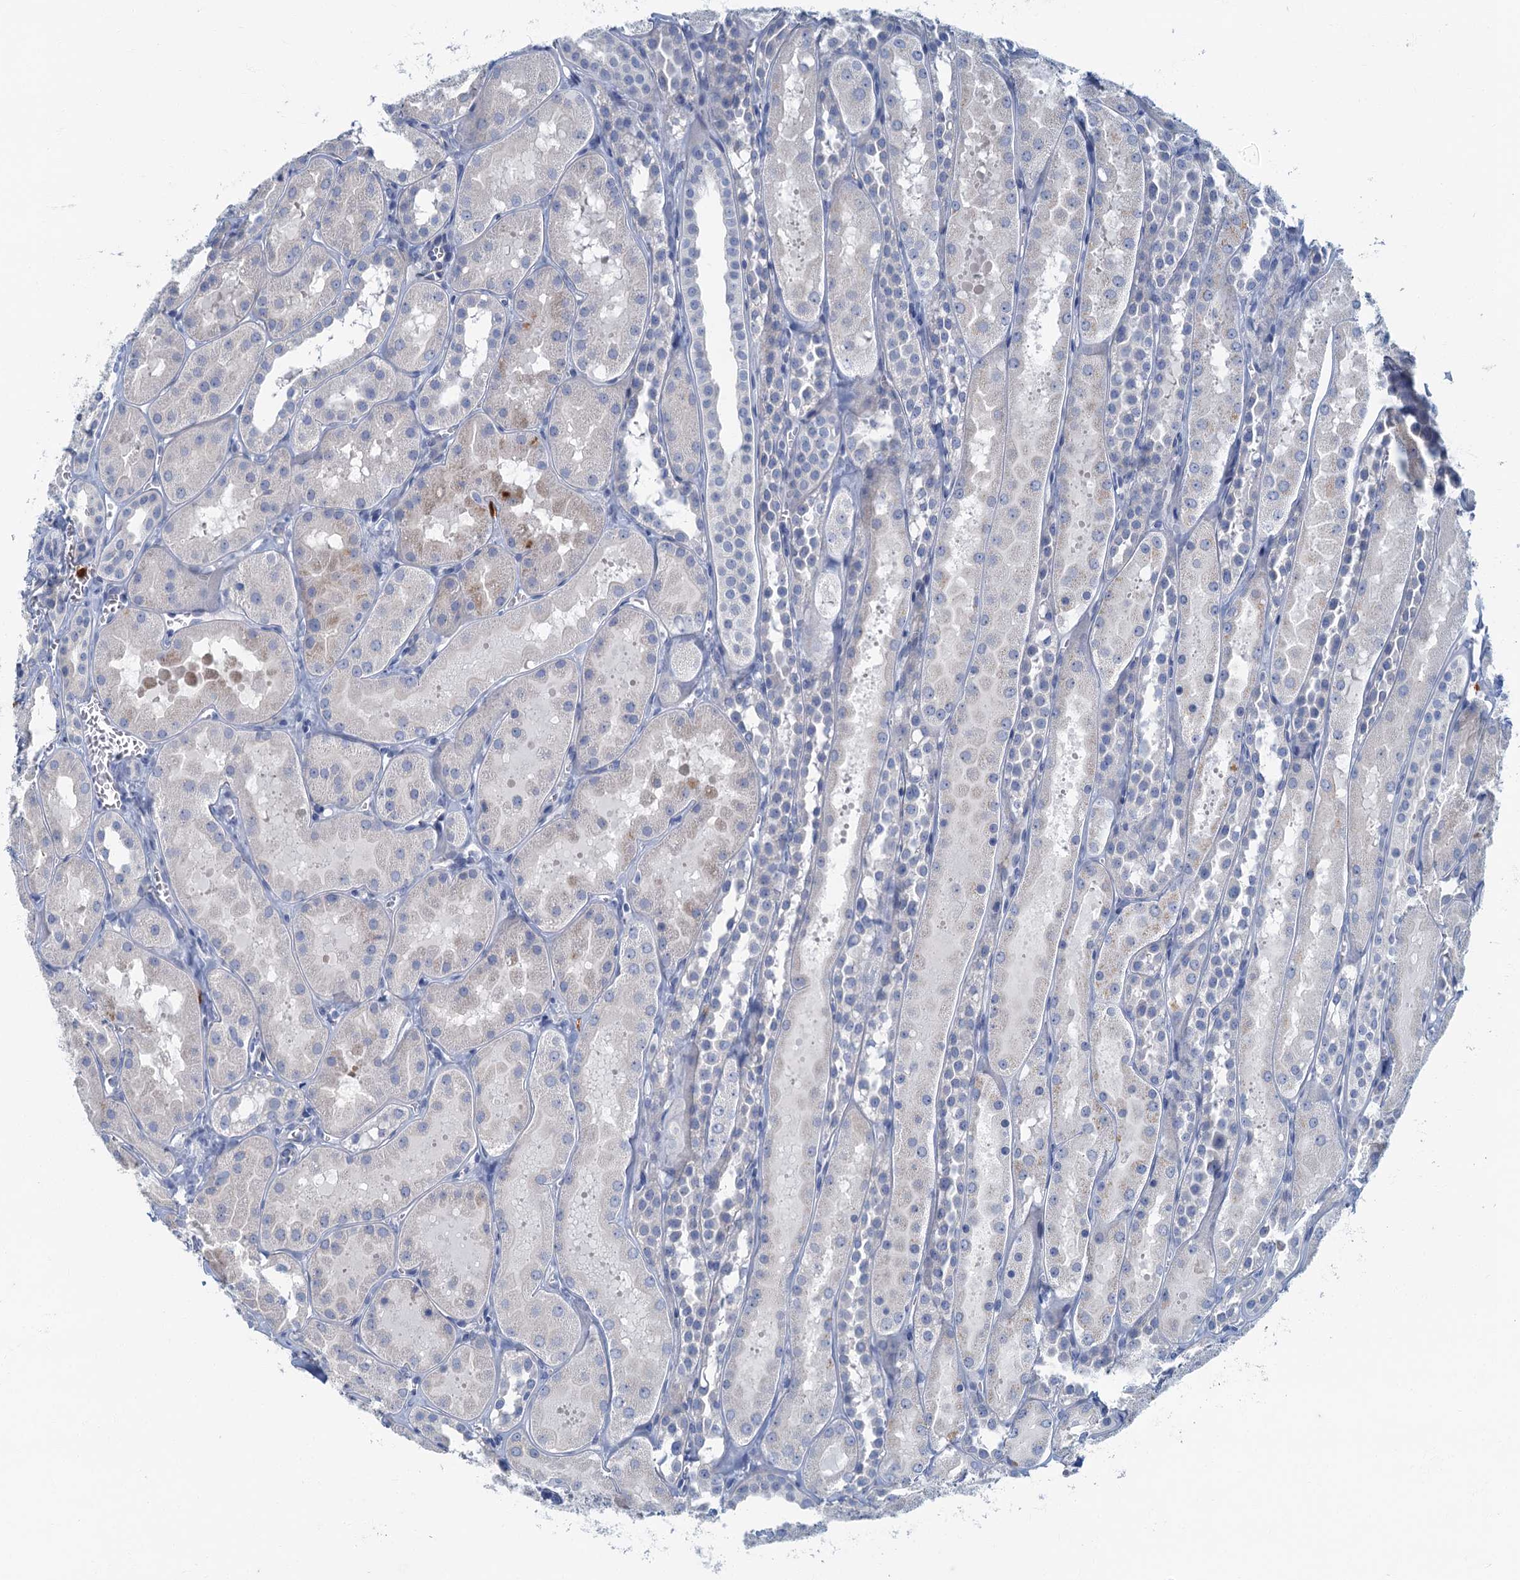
{"staining": {"intensity": "negative", "quantity": "none", "location": "none"}, "tissue": "kidney", "cell_type": "Cells in glomeruli", "image_type": "normal", "snomed": [{"axis": "morphology", "description": "Normal tissue, NOS"}, {"axis": "topography", "description": "Kidney"}, {"axis": "topography", "description": "Urinary bladder"}], "caption": "The histopathology image shows no significant positivity in cells in glomeruli of kidney.", "gene": "ANKDD1A", "patient": {"sex": "male", "age": 16}}